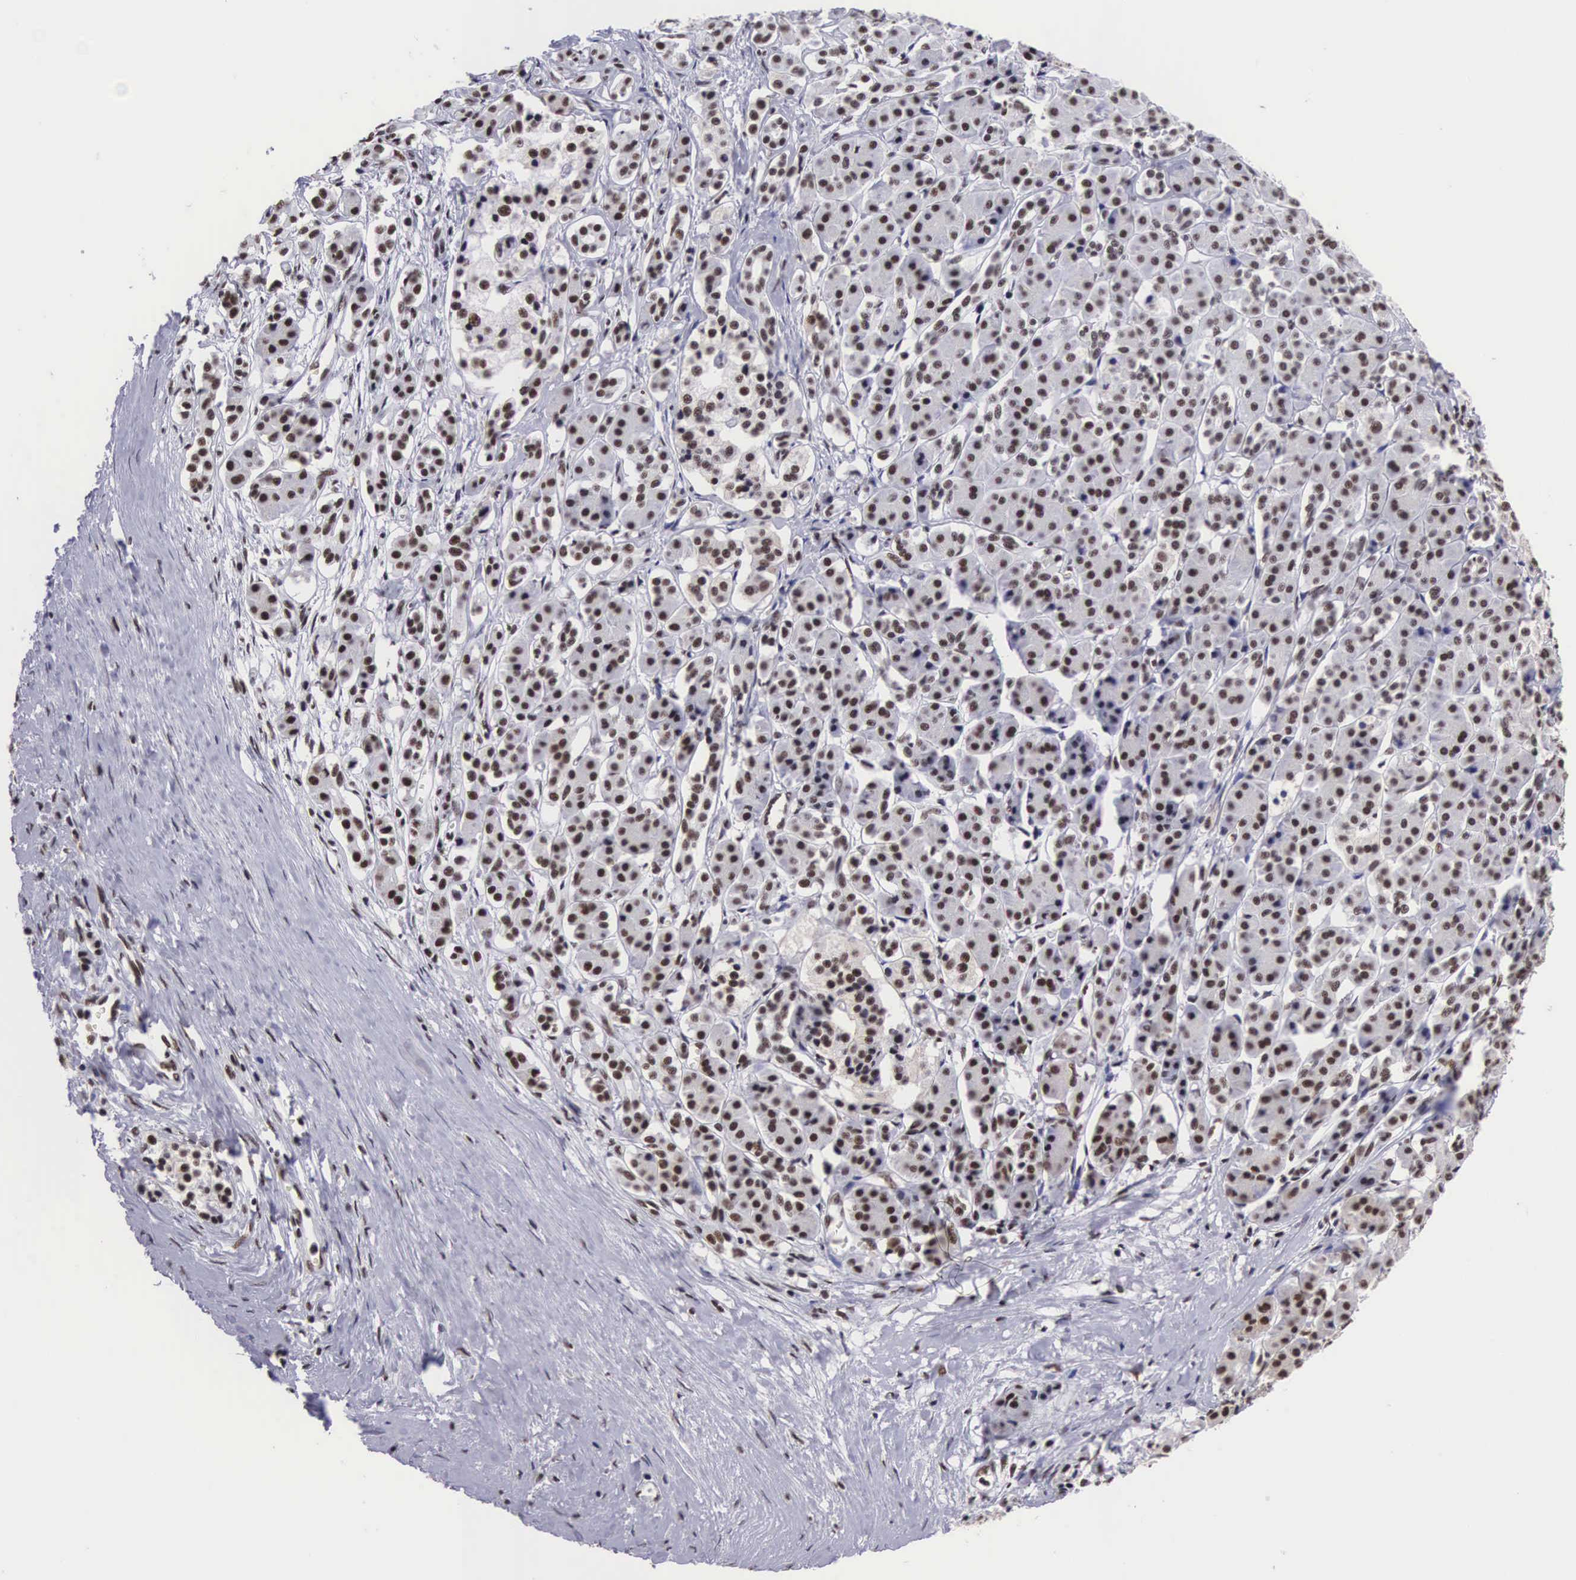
{"staining": {"intensity": "moderate", "quantity": ">75%", "location": "nuclear"}, "tissue": "pancreatic cancer", "cell_type": "Tumor cells", "image_type": "cancer", "snomed": [{"axis": "morphology", "description": "Adenocarcinoma, NOS"}, {"axis": "topography", "description": "Pancreas"}], "caption": "Immunohistochemical staining of human pancreatic cancer reveals medium levels of moderate nuclear staining in approximately >75% of tumor cells.", "gene": "SF3A1", "patient": {"sex": "male", "age": 59}}